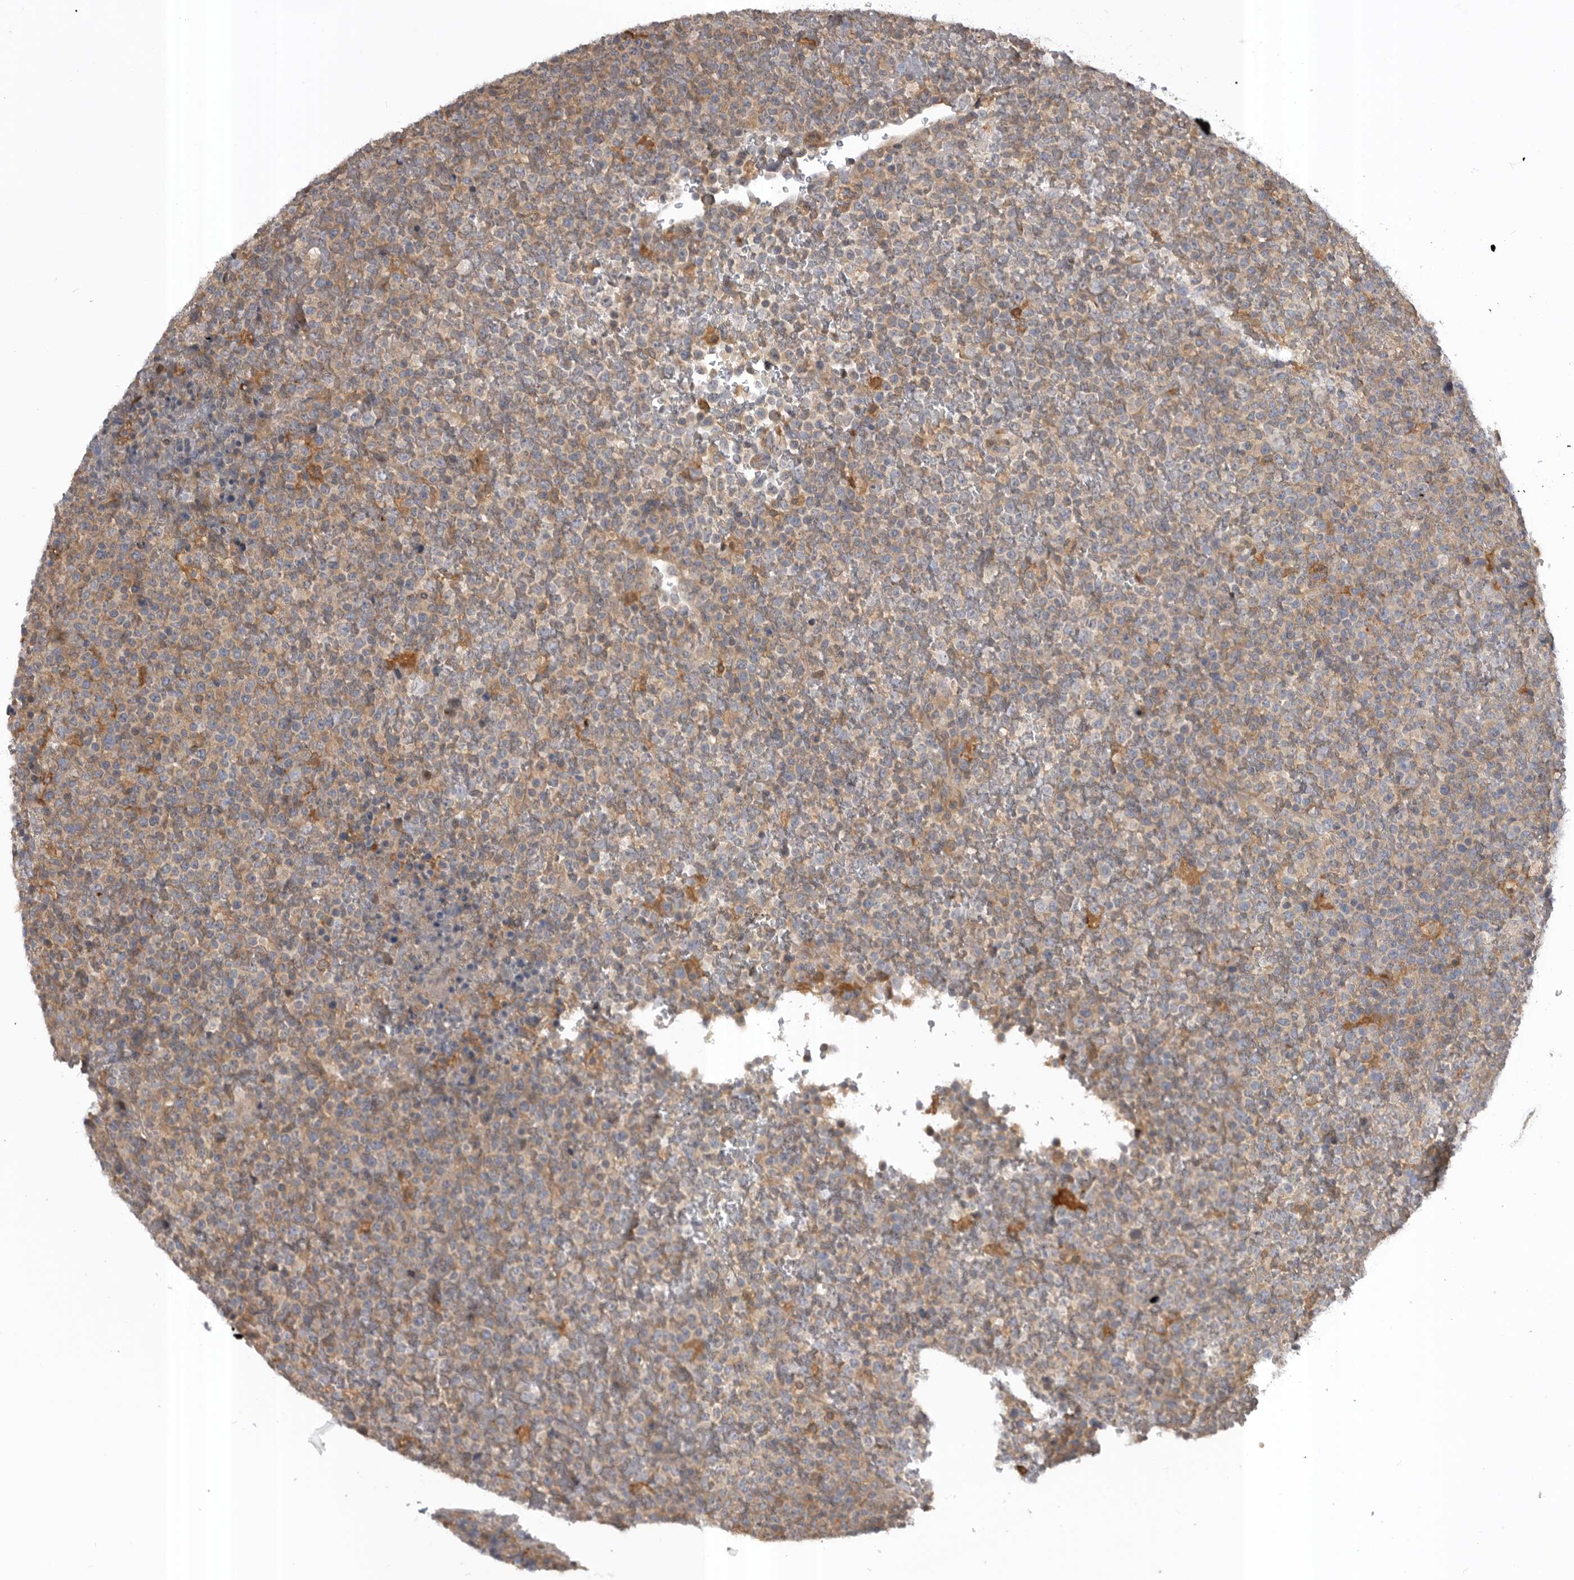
{"staining": {"intensity": "weak", "quantity": ">75%", "location": "cytoplasmic/membranous"}, "tissue": "lymphoma", "cell_type": "Tumor cells", "image_type": "cancer", "snomed": [{"axis": "morphology", "description": "Malignant lymphoma, non-Hodgkin's type, High grade"}, {"axis": "topography", "description": "Lymph node"}], "caption": "Human malignant lymphoma, non-Hodgkin's type (high-grade) stained with a brown dye reveals weak cytoplasmic/membranous positive staining in approximately >75% of tumor cells.", "gene": "RAB3GAP2", "patient": {"sex": "male", "age": 13}}